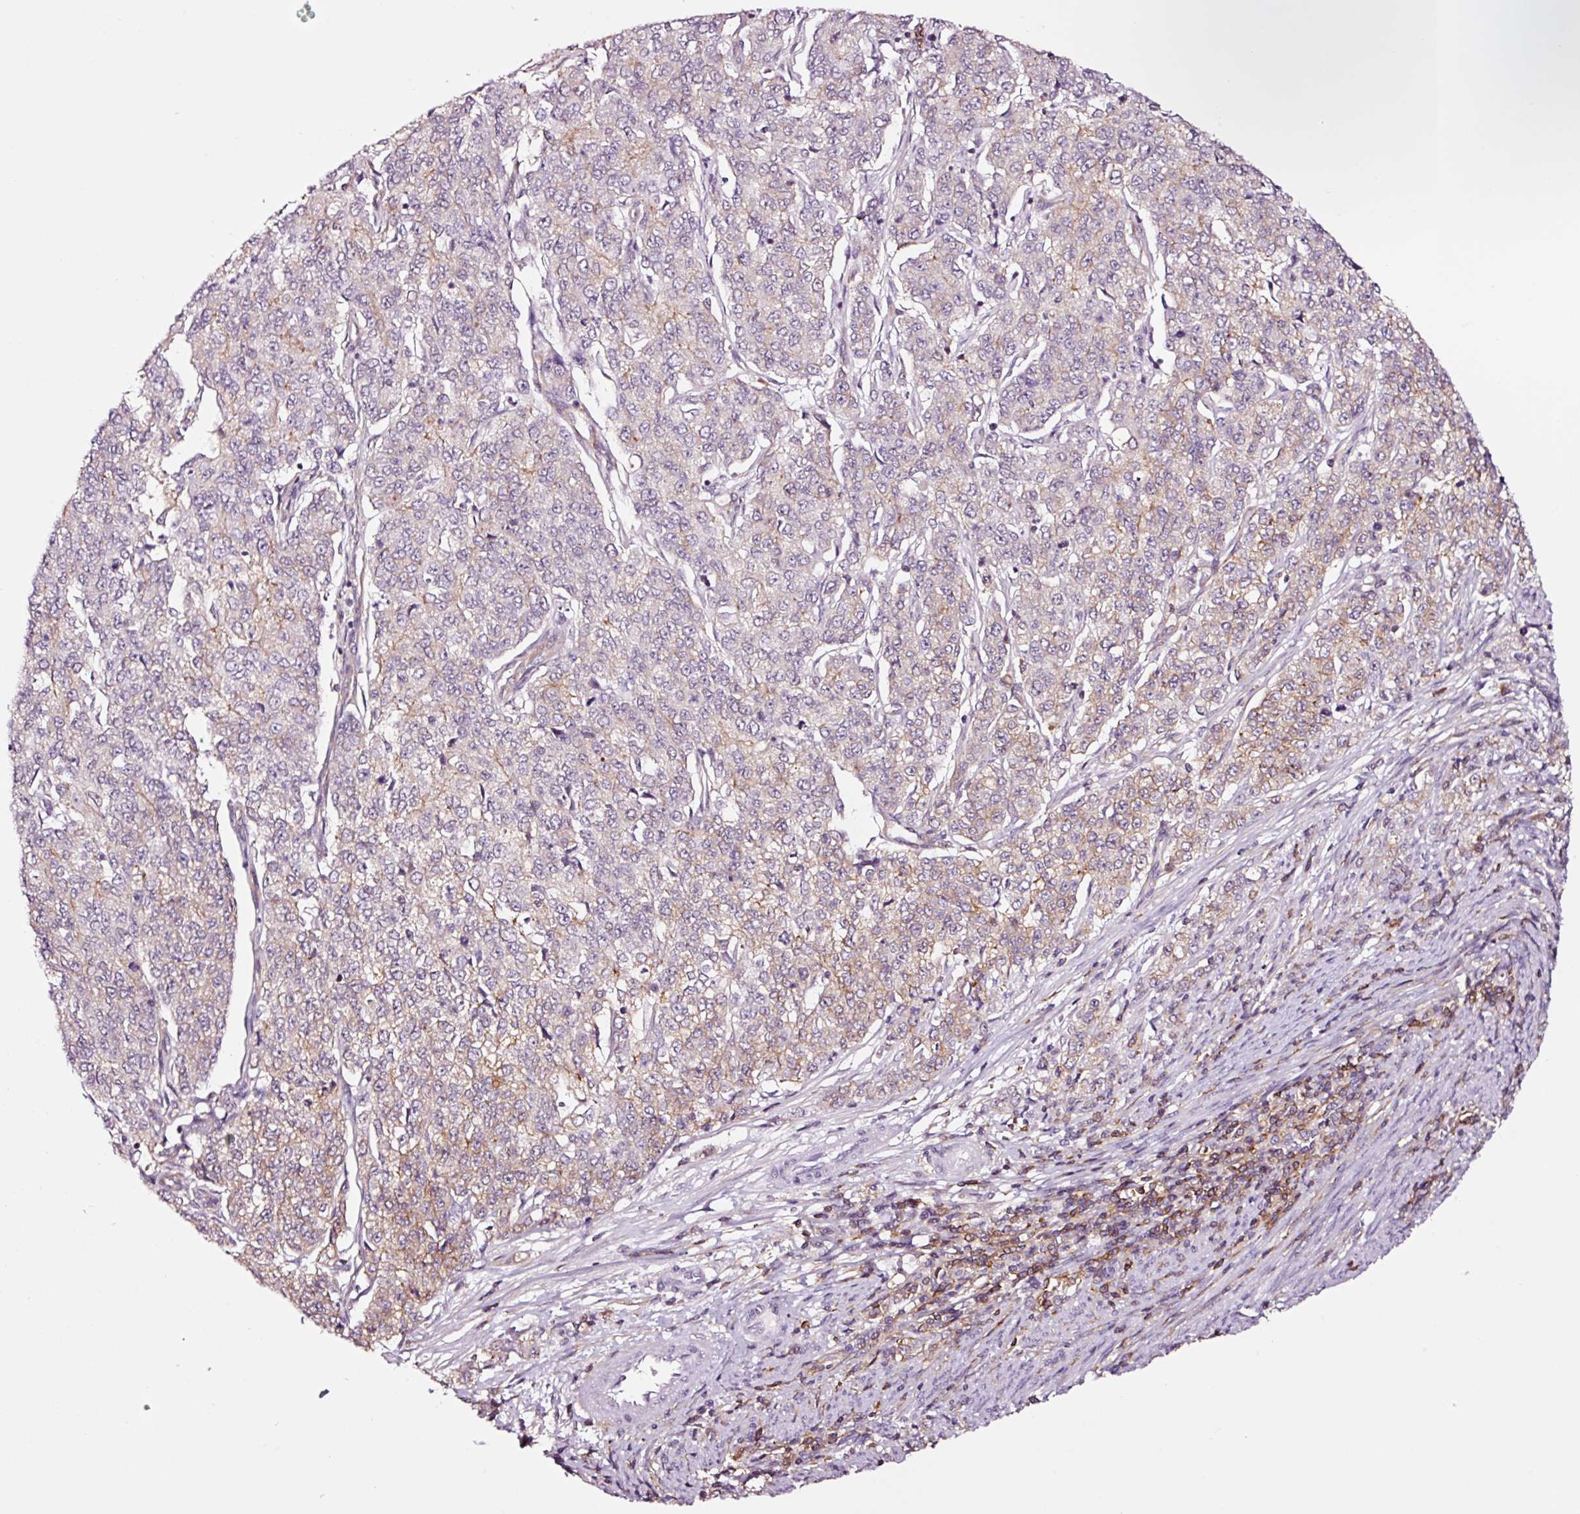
{"staining": {"intensity": "weak", "quantity": "<25%", "location": "cytoplasmic/membranous"}, "tissue": "endometrial cancer", "cell_type": "Tumor cells", "image_type": "cancer", "snomed": [{"axis": "morphology", "description": "Adenocarcinoma, NOS"}, {"axis": "topography", "description": "Endometrium"}], "caption": "There is no significant positivity in tumor cells of endometrial adenocarcinoma. (DAB IHC visualized using brightfield microscopy, high magnification).", "gene": "ADD3", "patient": {"sex": "female", "age": 50}}